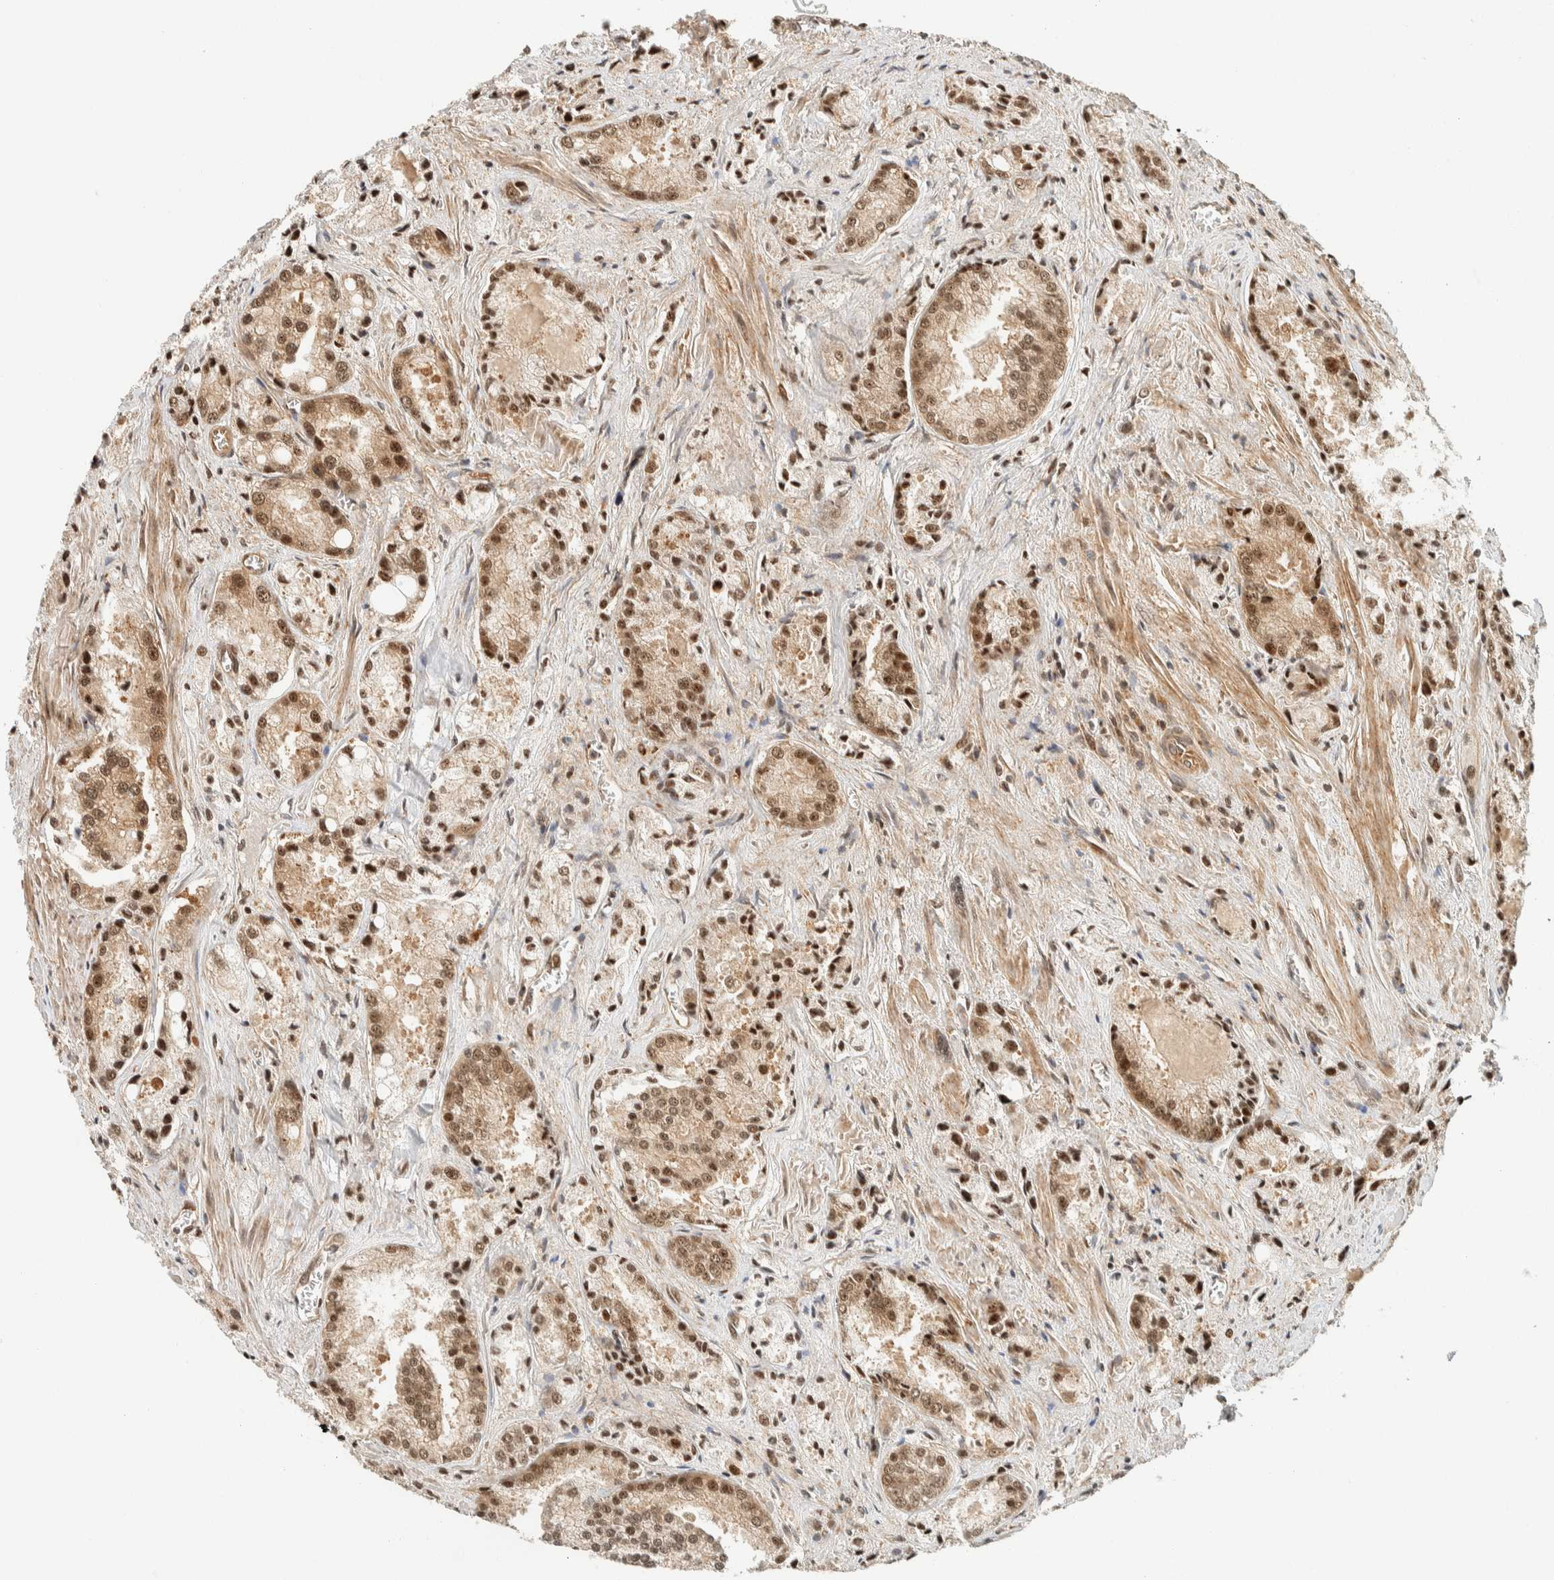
{"staining": {"intensity": "moderate", "quantity": ">75%", "location": "nuclear"}, "tissue": "prostate cancer", "cell_type": "Tumor cells", "image_type": "cancer", "snomed": [{"axis": "morphology", "description": "Adenocarcinoma, Low grade"}, {"axis": "topography", "description": "Prostate"}], "caption": "Prostate adenocarcinoma (low-grade) tissue shows moderate nuclear expression in about >75% of tumor cells, visualized by immunohistochemistry.", "gene": "SIK1", "patient": {"sex": "male", "age": 64}}